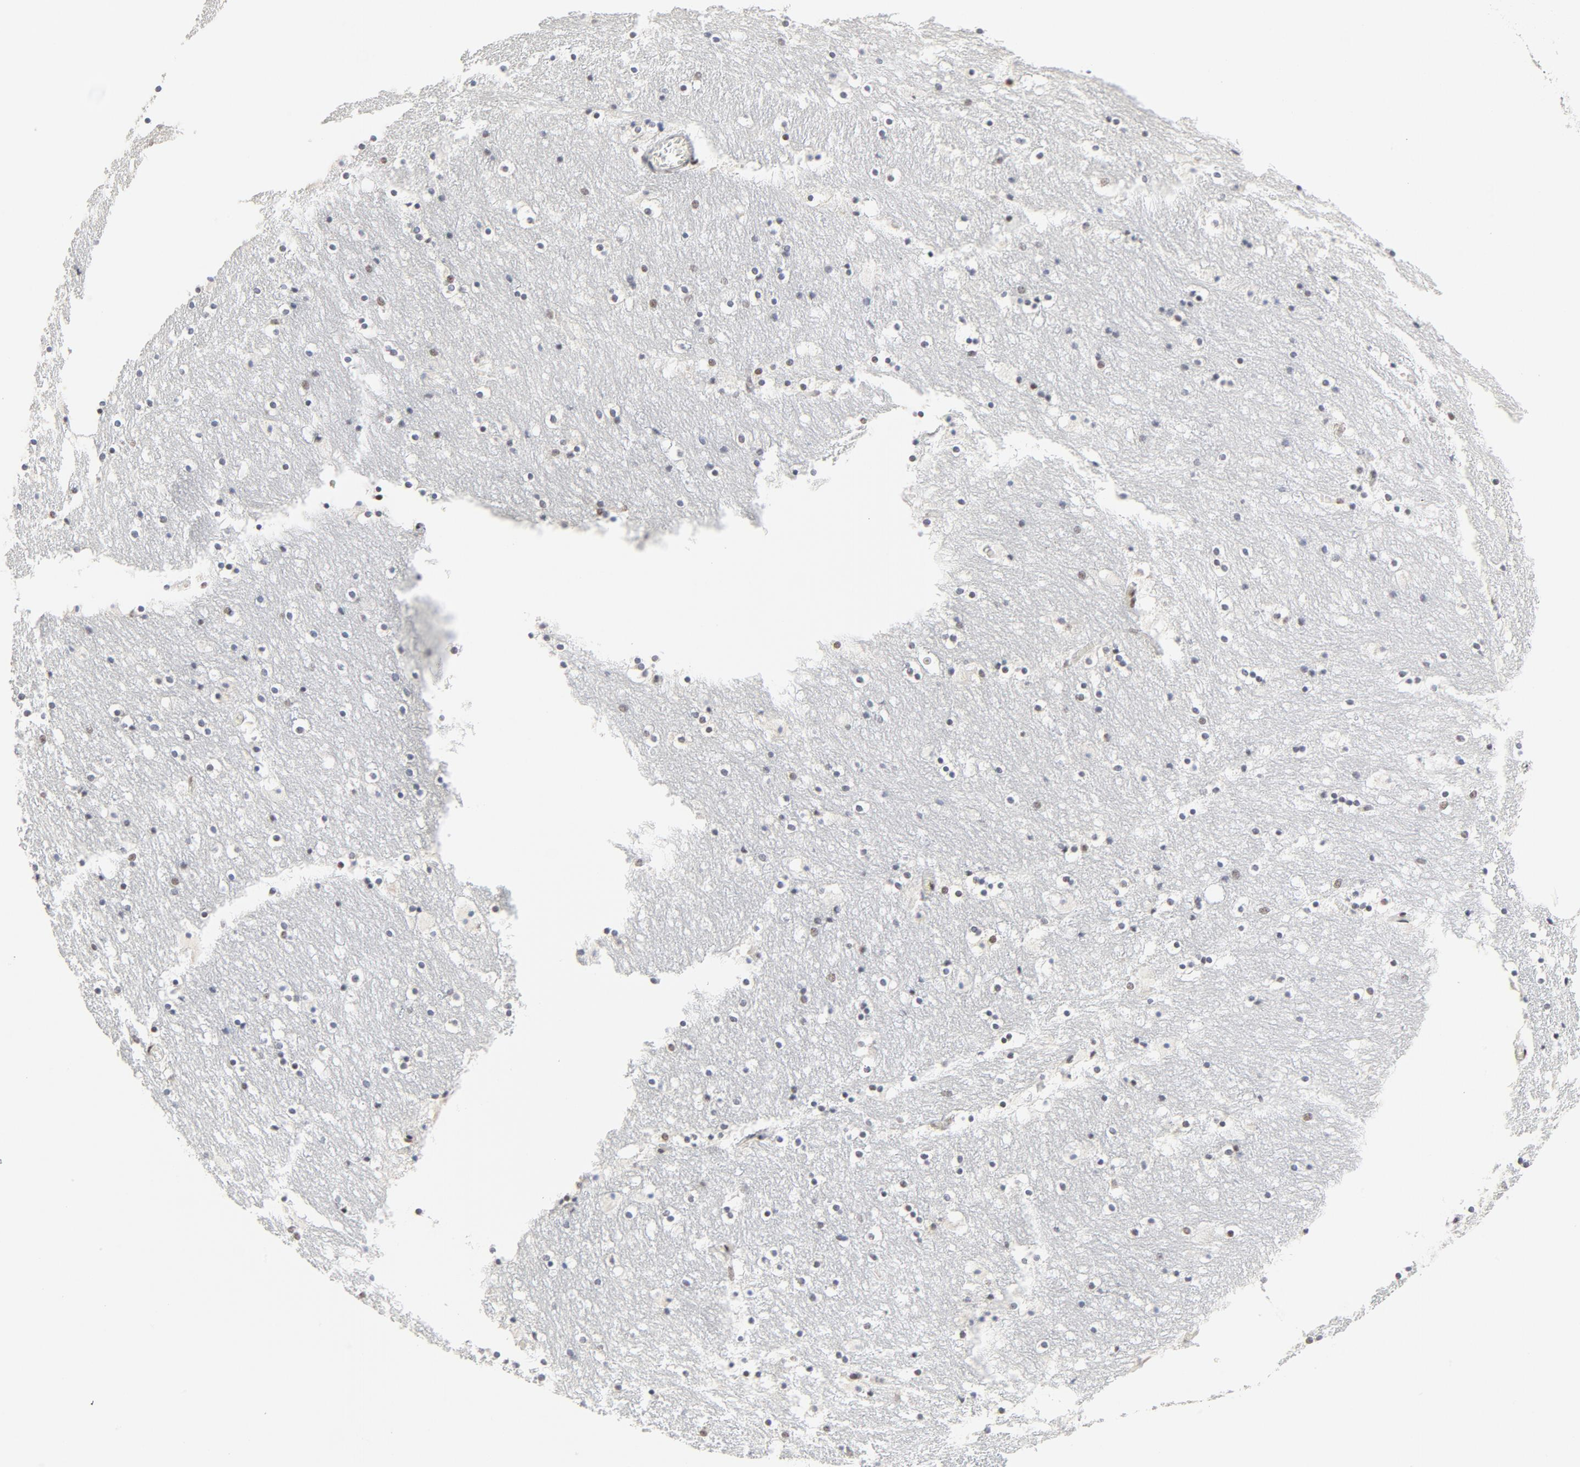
{"staining": {"intensity": "moderate", "quantity": ">75%", "location": "nuclear"}, "tissue": "caudate", "cell_type": "Glial cells", "image_type": "normal", "snomed": [{"axis": "morphology", "description": "Normal tissue, NOS"}, {"axis": "topography", "description": "Lateral ventricle wall"}], "caption": "High-magnification brightfield microscopy of normal caudate stained with DAB (3,3'-diaminobenzidine) (brown) and counterstained with hematoxylin (blue). glial cells exhibit moderate nuclear positivity is seen in about>75% of cells. (IHC, brightfield microscopy, high magnification).", "gene": "GTF2H1", "patient": {"sex": "male", "age": 45}}